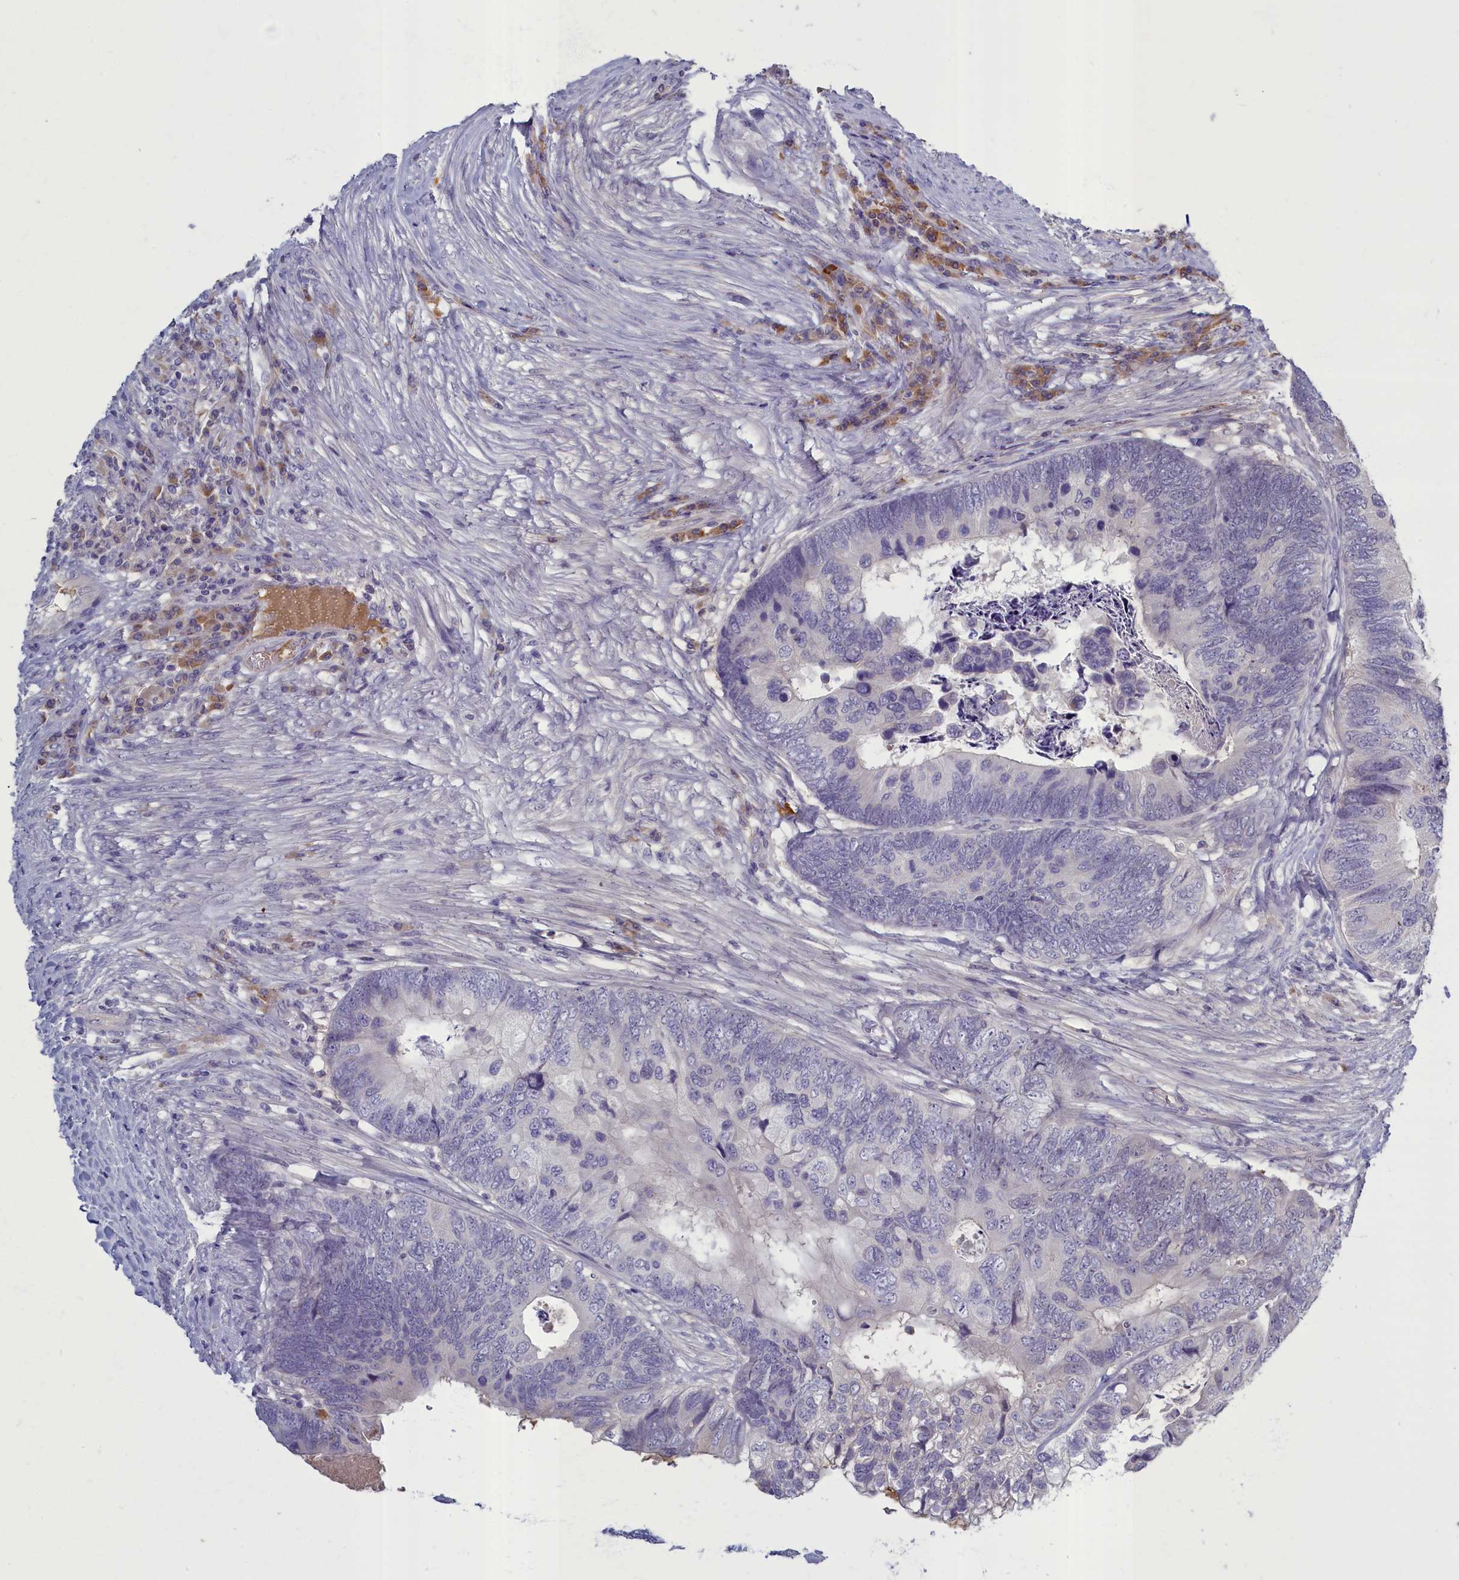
{"staining": {"intensity": "negative", "quantity": "none", "location": "none"}, "tissue": "colorectal cancer", "cell_type": "Tumor cells", "image_type": "cancer", "snomed": [{"axis": "morphology", "description": "Adenocarcinoma, NOS"}, {"axis": "topography", "description": "Colon"}], "caption": "IHC of colorectal cancer reveals no positivity in tumor cells.", "gene": "SV2C", "patient": {"sex": "female", "age": 67}}